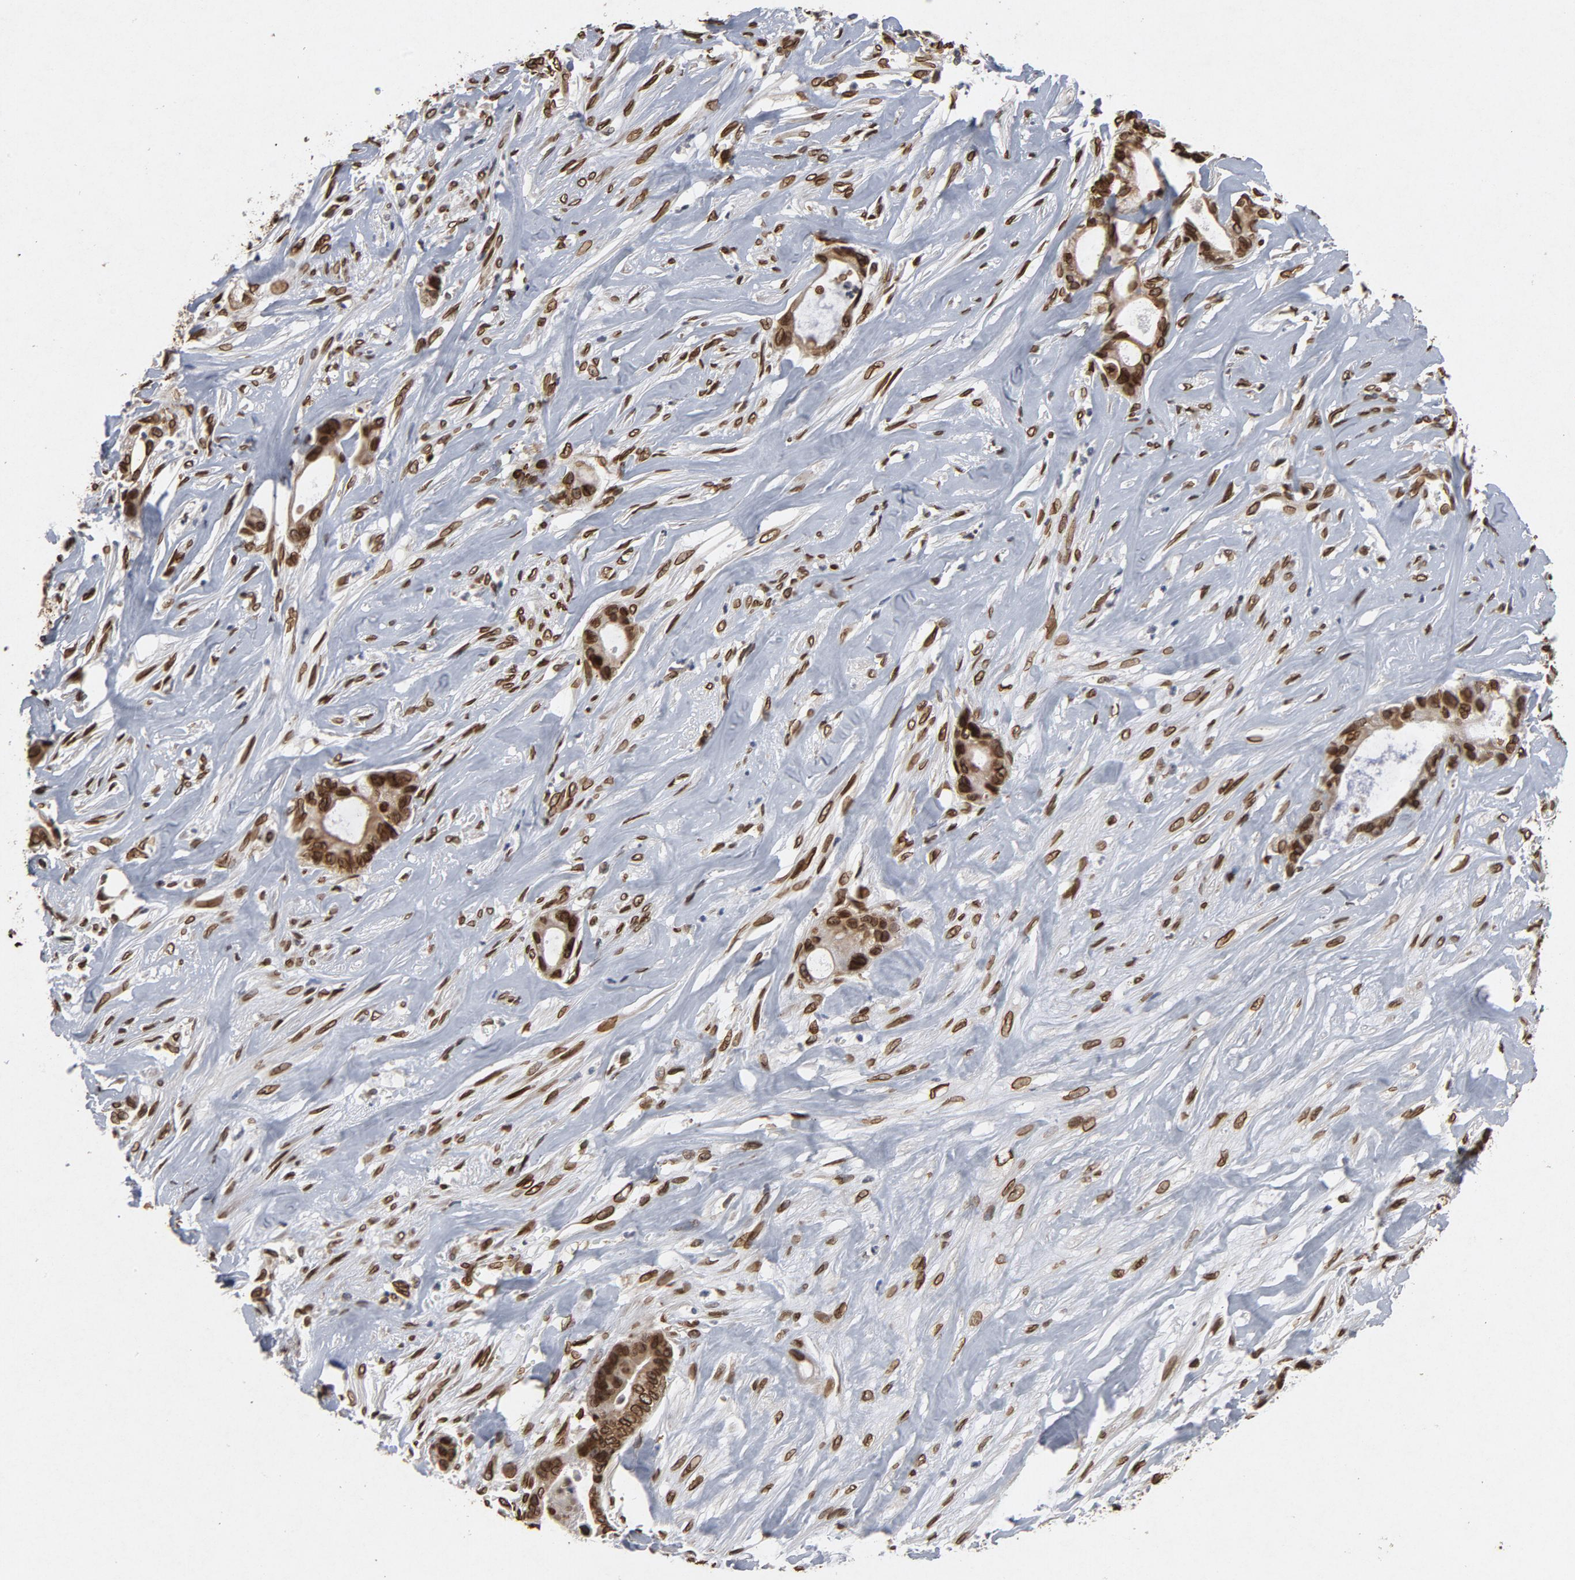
{"staining": {"intensity": "strong", "quantity": ">75%", "location": "cytoplasmic/membranous,nuclear"}, "tissue": "liver cancer", "cell_type": "Tumor cells", "image_type": "cancer", "snomed": [{"axis": "morphology", "description": "Cholangiocarcinoma"}, {"axis": "topography", "description": "Liver"}], "caption": "Immunohistochemical staining of liver cholangiocarcinoma displays strong cytoplasmic/membranous and nuclear protein staining in approximately >75% of tumor cells.", "gene": "LMNA", "patient": {"sex": "female", "age": 55}}